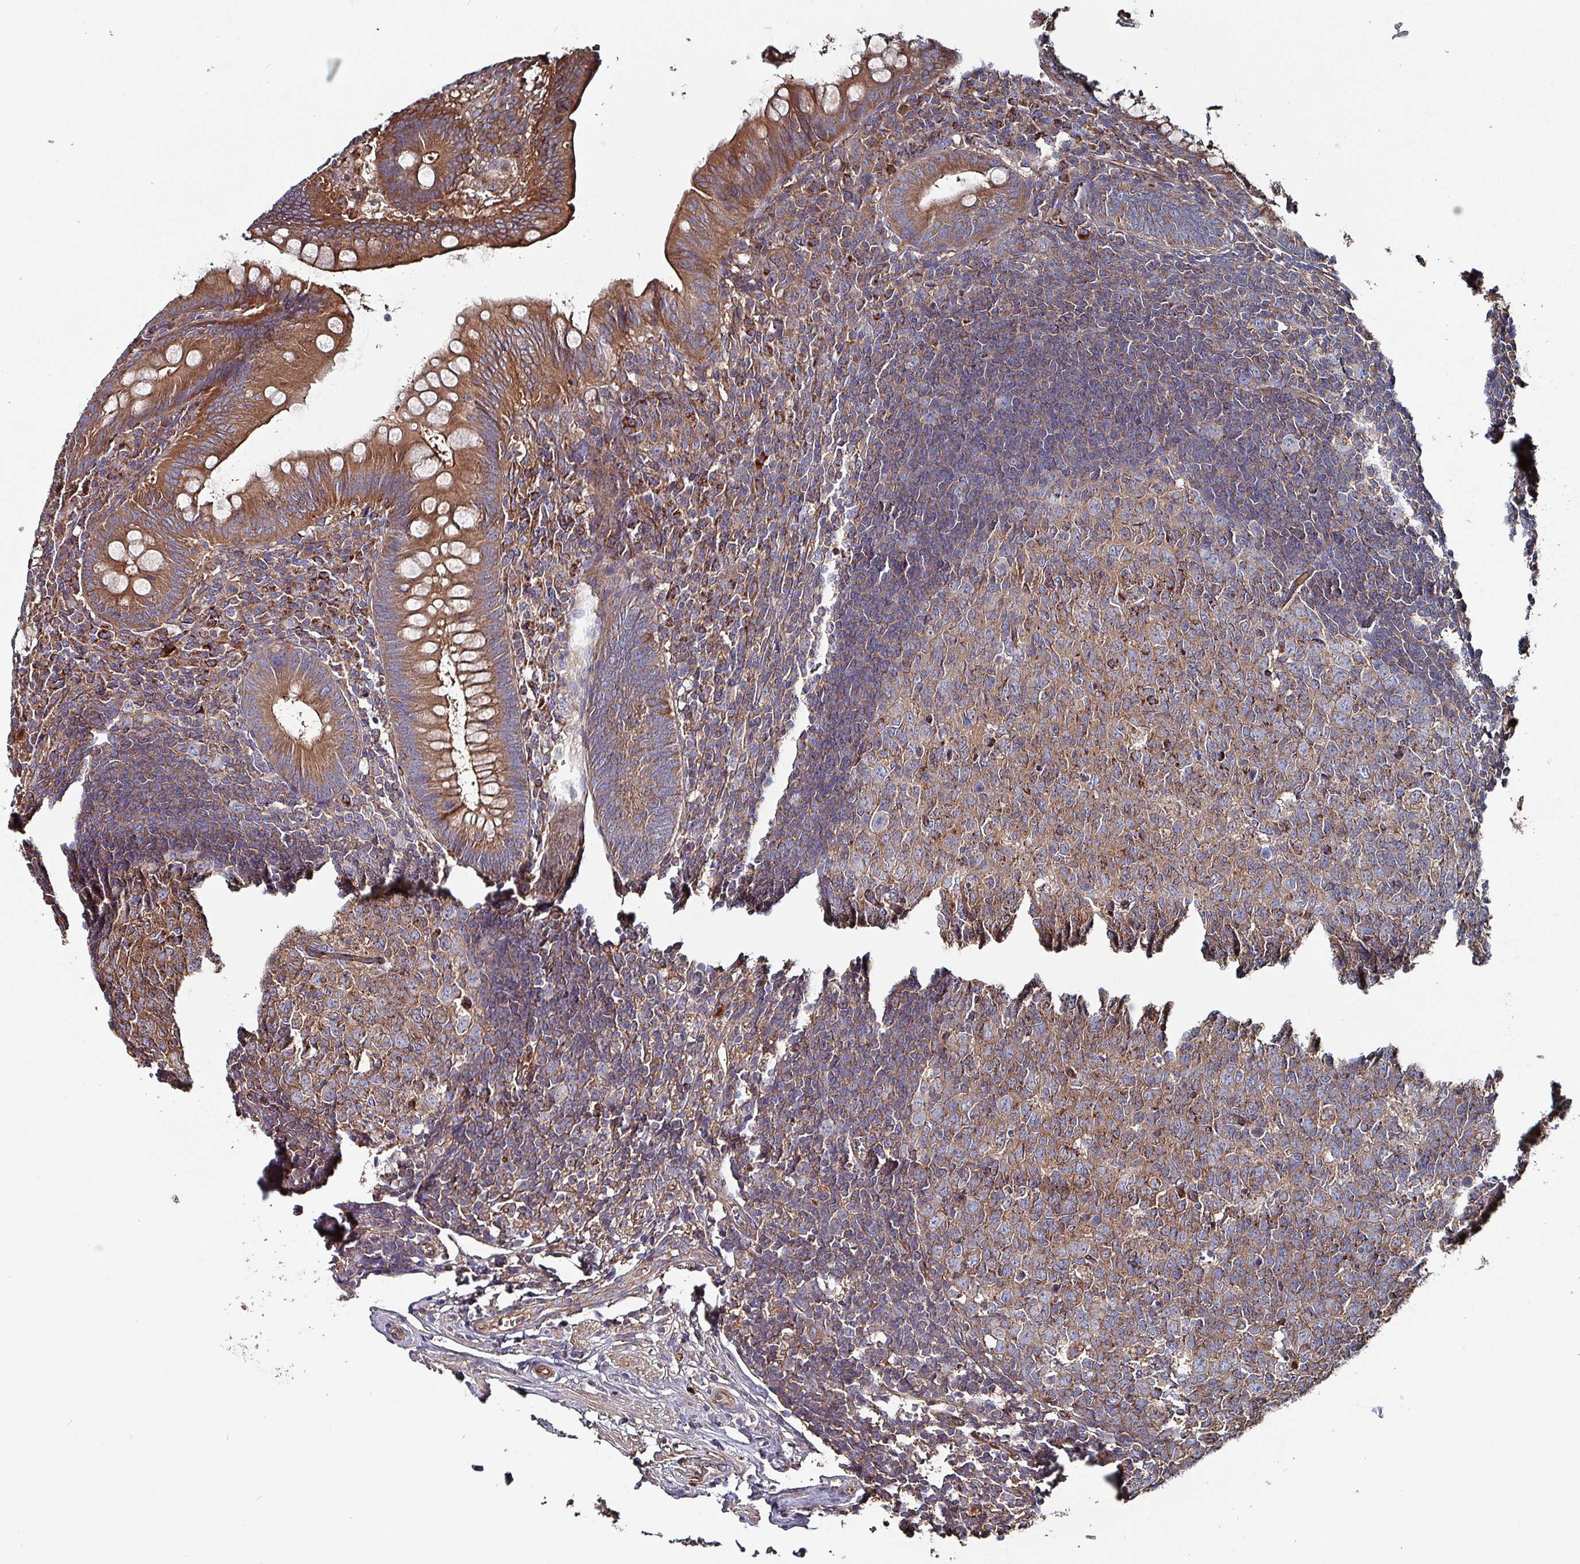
{"staining": {"intensity": "strong", "quantity": ">75%", "location": "cytoplasmic/membranous"}, "tissue": "appendix", "cell_type": "Glandular cells", "image_type": "normal", "snomed": [{"axis": "morphology", "description": "Normal tissue, NOS"}, {"axis": "topography", "description": "Appendix"}], "caption": "High-power microscopy captured an IHC histopathology image of benign appendix, revealing strong cytoplasmic/membranous staining in approximately >75% of glandular cells. The staining was performed using DAB (3,3'-diaminobenzidine), with brown indicating positive protein expression. Nuclei are stained blue with hematoxylin.", "gene": "ANO10", "patient": {"sex": "male", "age": 56}}